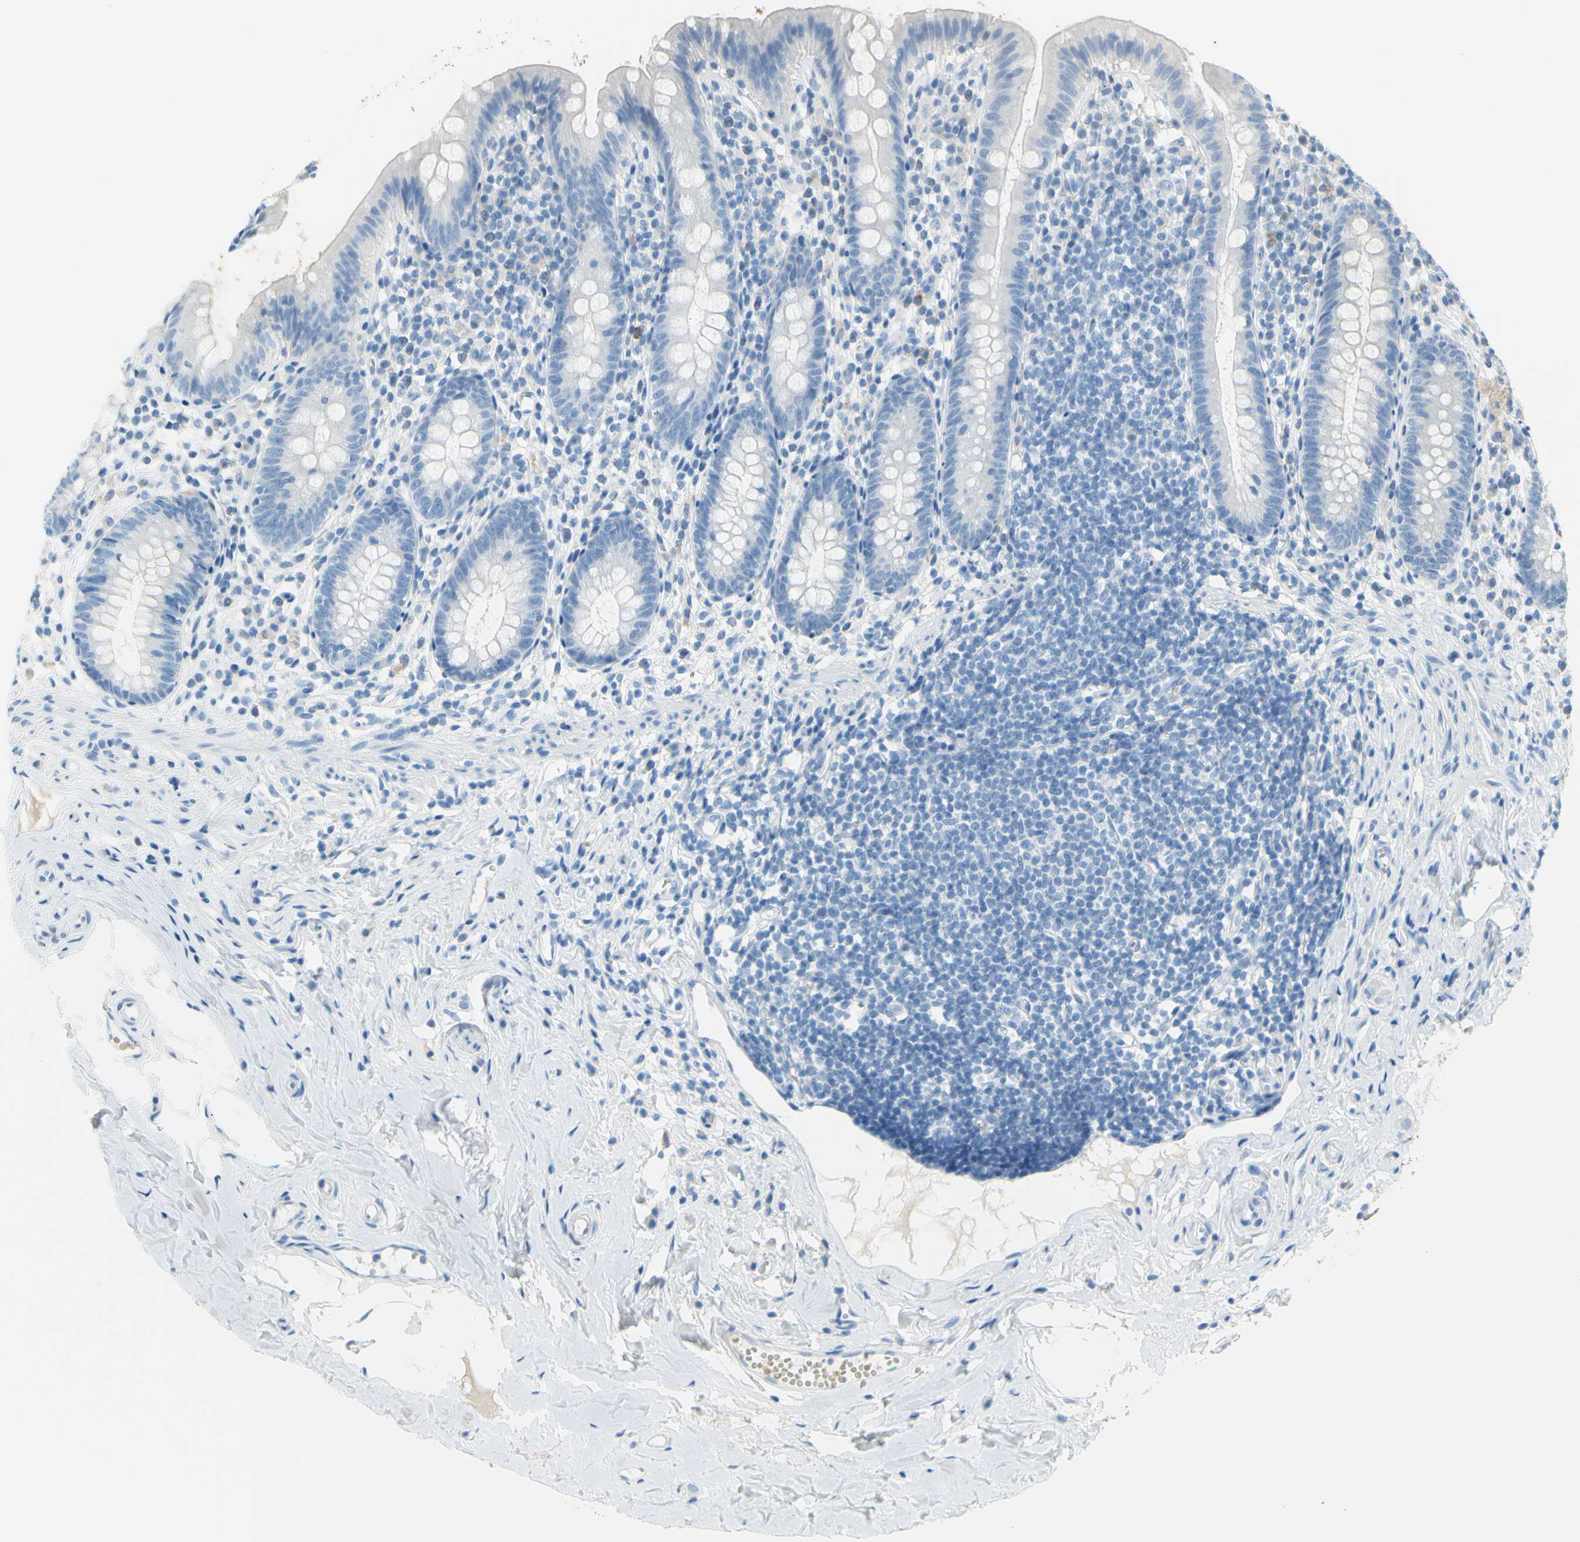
{"staining": {"intensity": "negative", "quantity": "none", "location": "none"}, "tissue": "appendix", "cell_type": "Glandular cells", "image_type": "normal", "snomed": [{"axis": "morphology", "description": "Normal tissue, NOS"}, {"axis": "topography", "description": "Appendix"}], "caption": "Immunohistochemistry of benign human appendix displays no expression in glandular cells.", "gene": "DCT", "patient": {"sex": "male", "age": 52}}